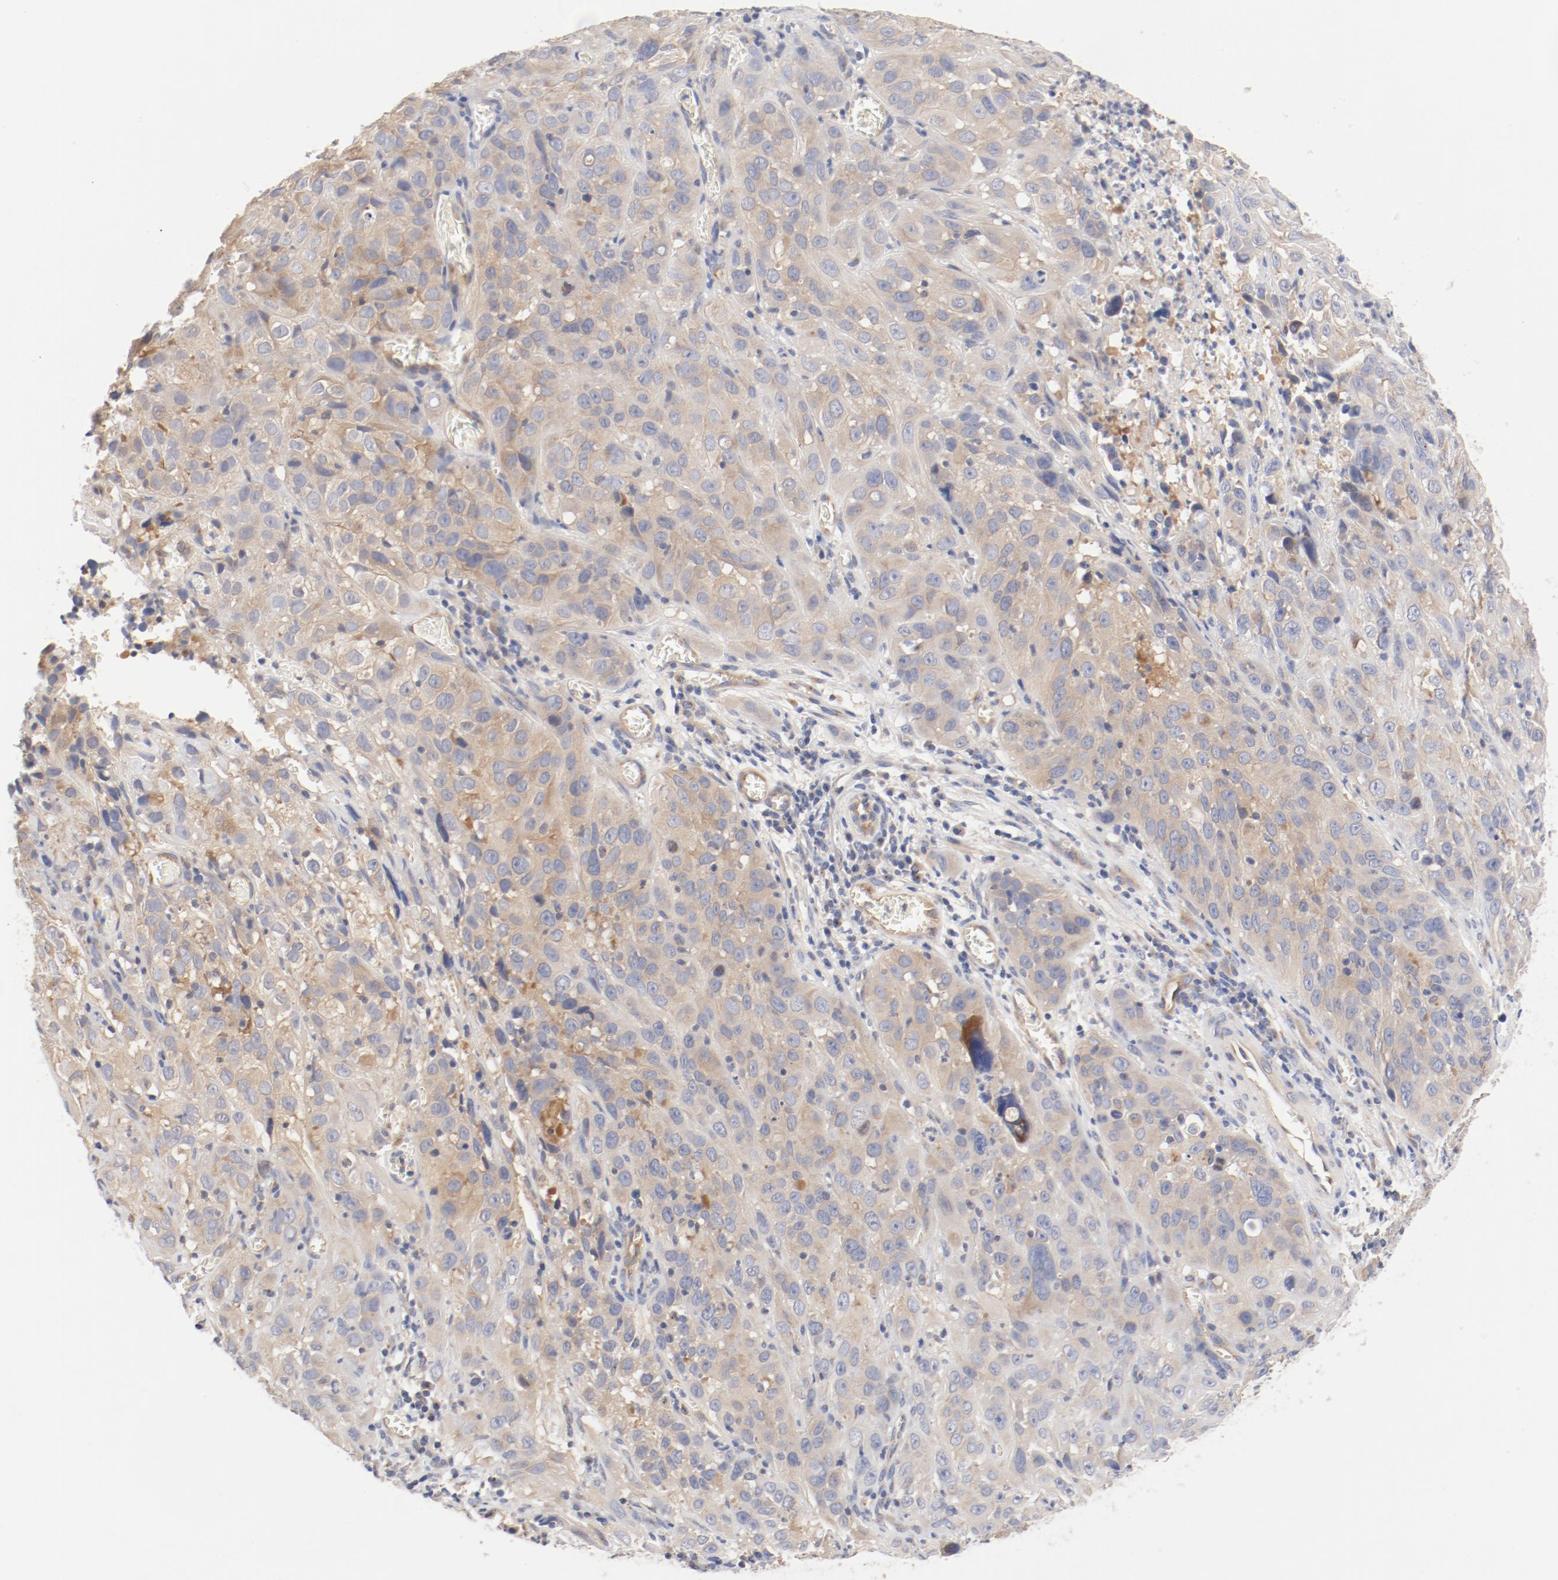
{"staining": {"intensity": "weak", "quantity": "25%-75%", "location": "cytoplasmic/membranous"}, "tissue": "cervical cancer", "cell_type": "Tumor cells", "image_type": "cancer", "snomed": [{"axis": "morphology", "description": "Squamous cell carcinoma, NOS"}, {"axis": "topography", "description": "Cervix"}], "caption": "This image exhibits IHC staining of cervical squamous cell carcinoma, with low weak cytoplasmic/membranous staining in about 25%-75% of tumor cells.", "gene": "DYNC1H1", "patient": {"sex": "female", "age": 32}}